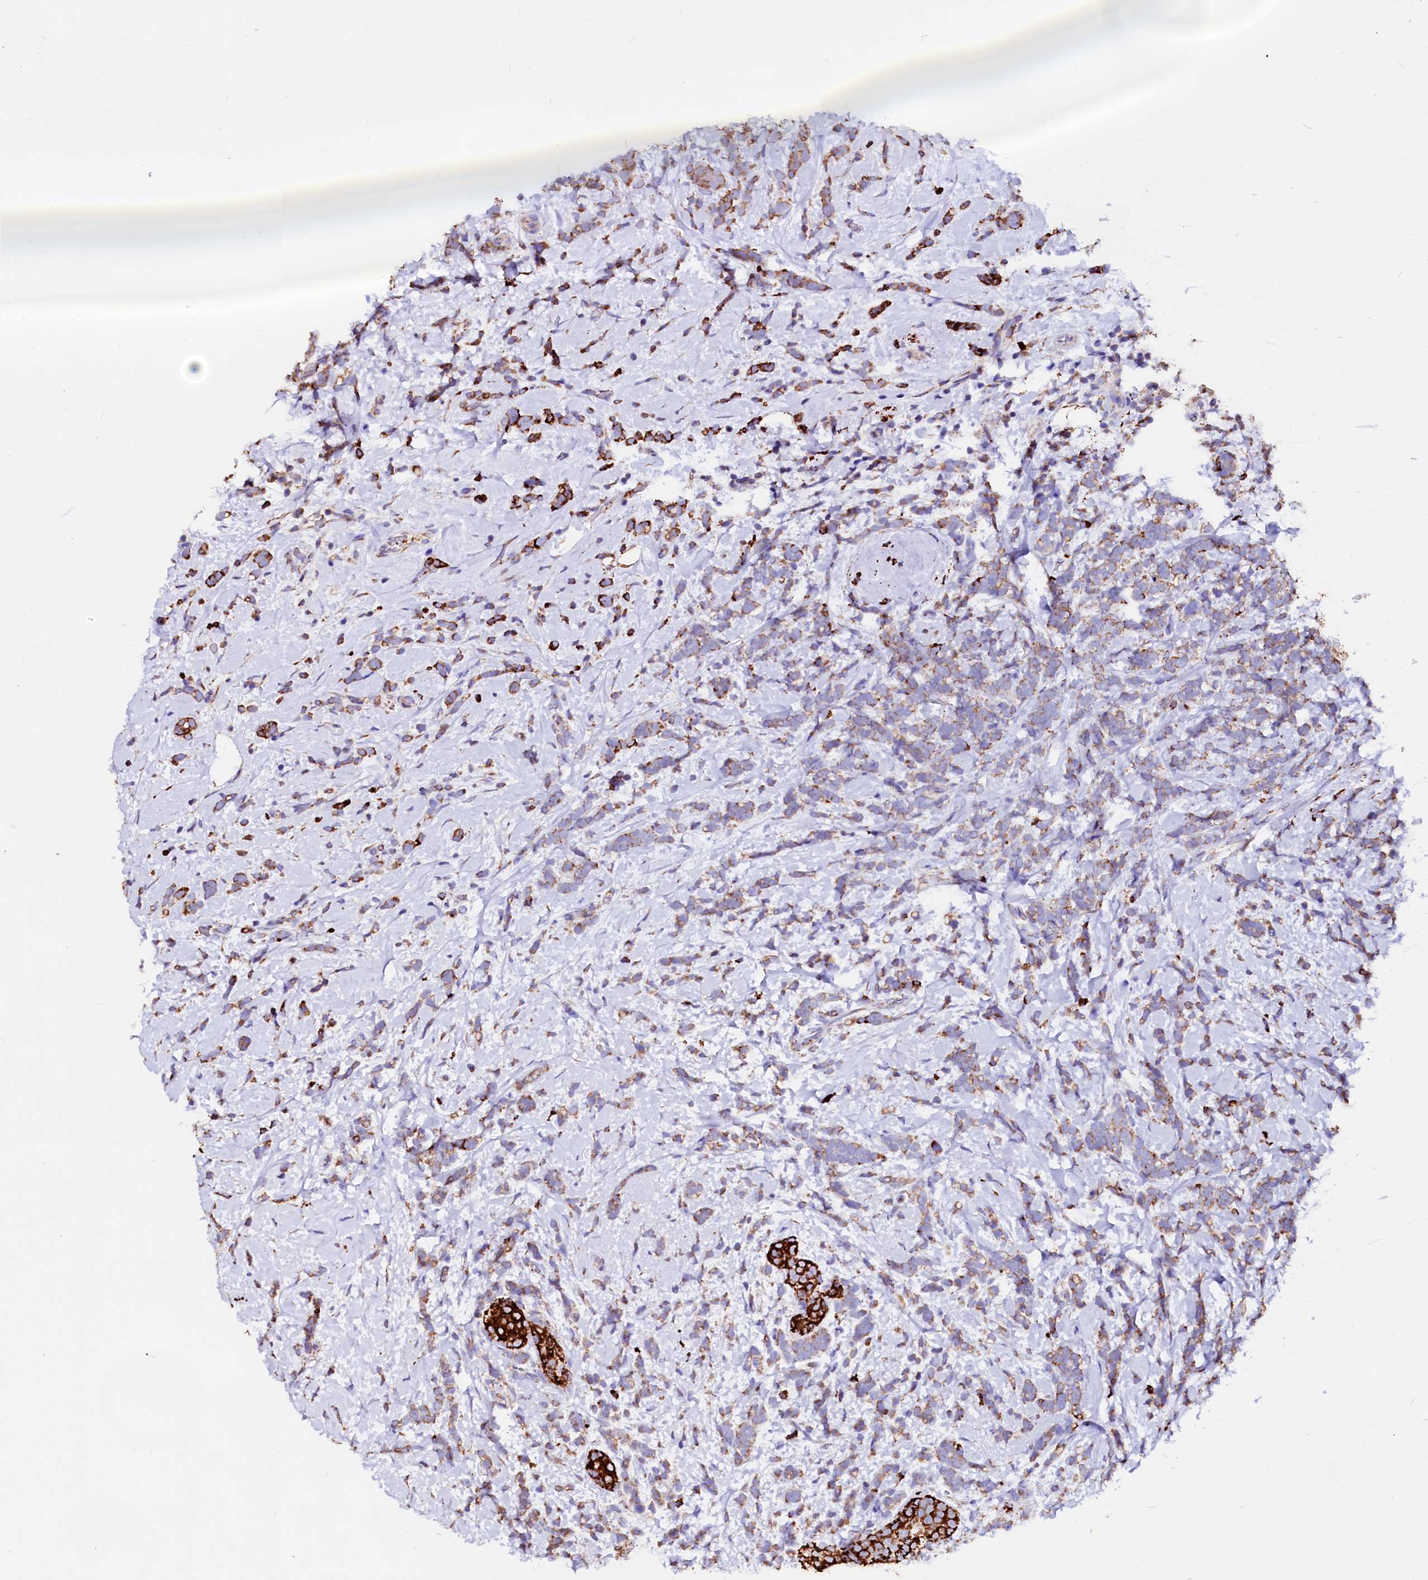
{"staining": {"intensity": "moderate", "quantity": ">75%", "location": "cytoplasmic/membranous"}, "tissue": "breast cancer", "cell_type": "Tumor cells", "image_type": "cancer", "snomed": [{"axis": "morphology", "description": "Lobular carcinoma"}, {"axis": "topography", "description": "Breast"}], "caption": "IHC micrograph of neoplastic tissue: lobular carcinoma (breast) stained using IHC demonstrates medium levels of moderate protein expression localized specifically in the cytoplasmic/membranous of tumor cells, appearing as a cytoplasmic/membranous brown color.", "gene": "MAOB", "patient": {"sex": "female", "age": 58}}